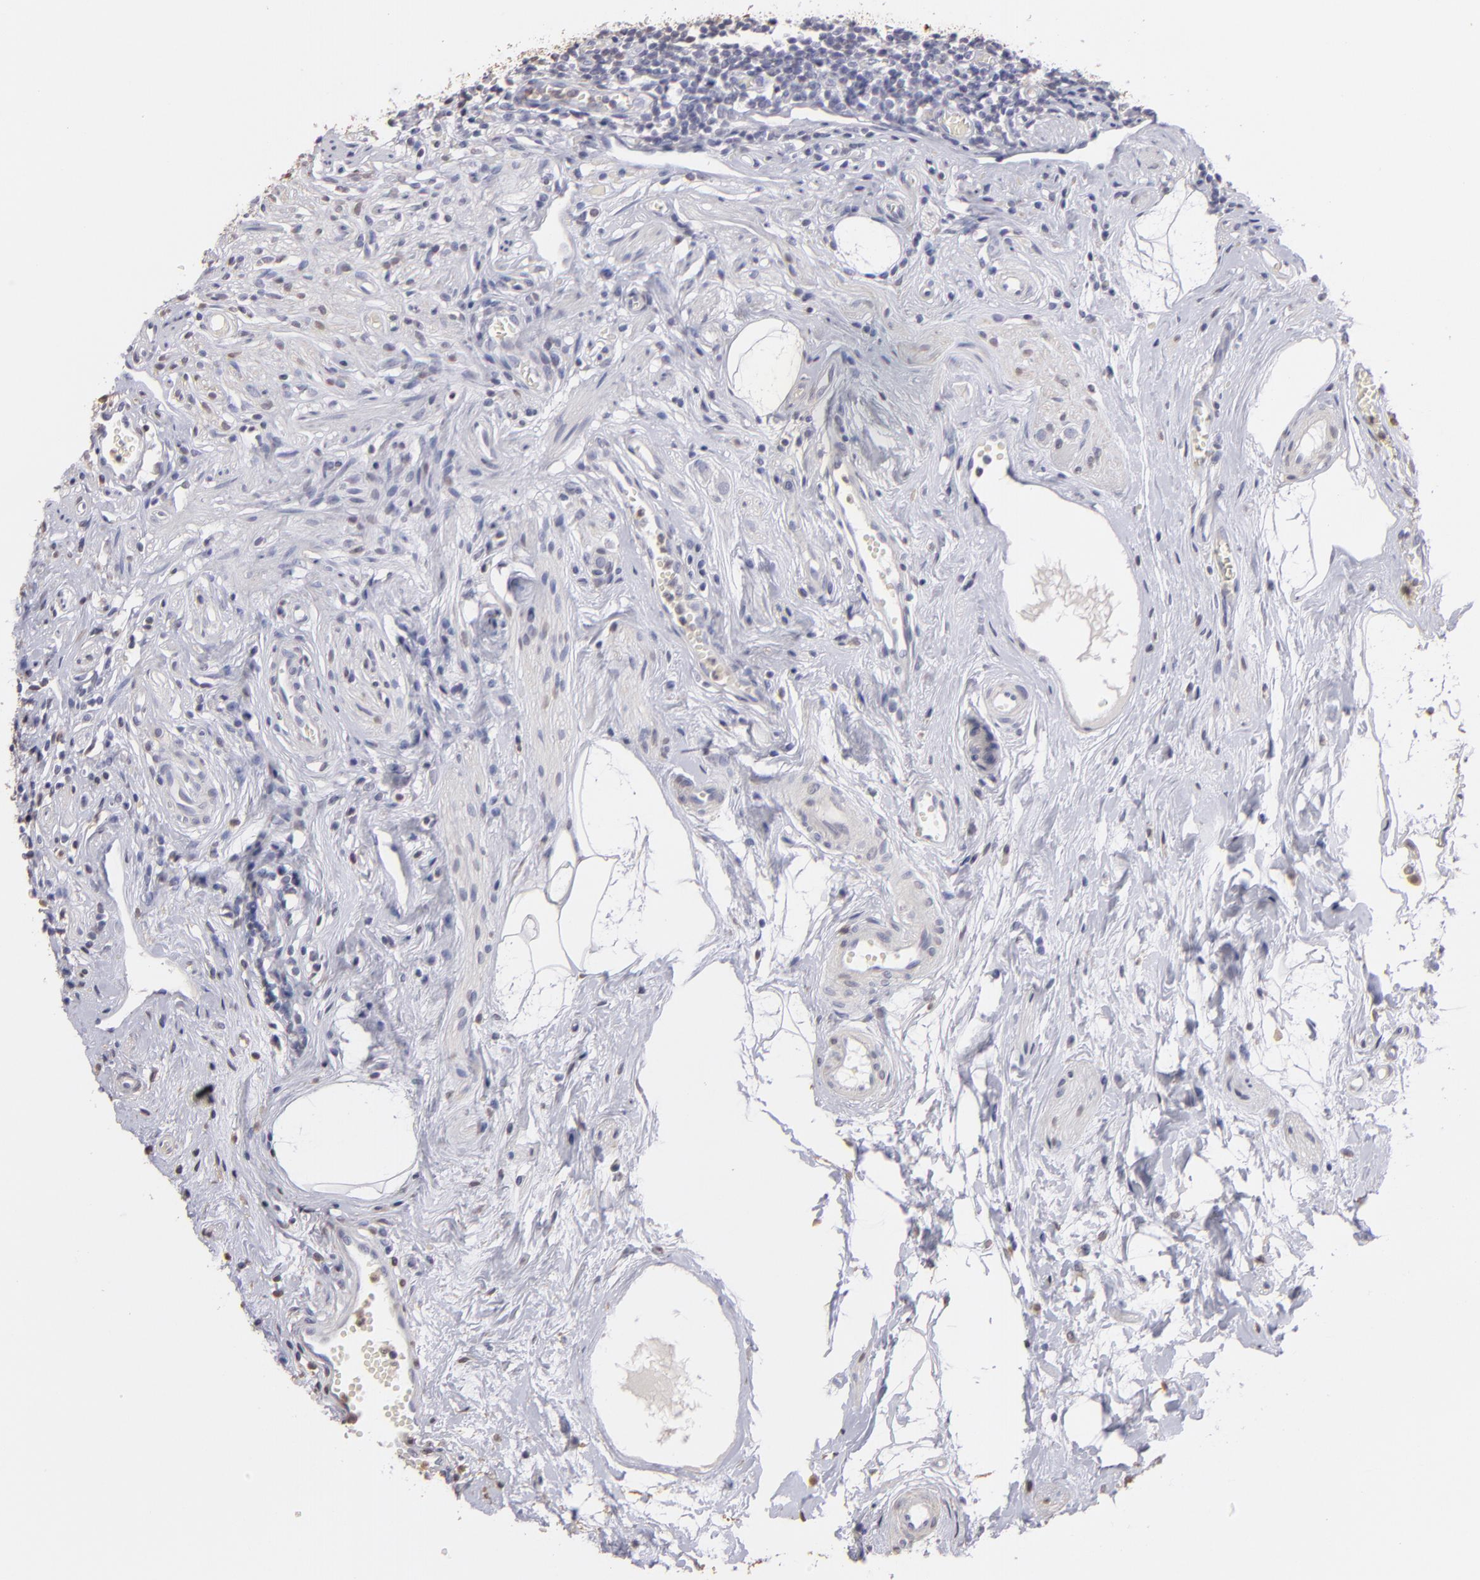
{"staining": {"intensity": "negative", "quantity": "none", "location": "none"}, "tissue": "appendix", "cell_type": "Glandular cells", "image_type": "normal", "snomed": [{"axis": "morphology", "description": "Normal tissue, NOS"}, {"axis": "topography", "description": "Appendix"}], "caption": "High power microscopy photomicrograph of an IHC histopathology image of unremarkable appendix, revealing no significant positivity in glandular cells. (DAB (3,3'-diaminobenzidine) IHC with hematoxylin counter stain).", "gene": "S100A2", "patient": {"sex": "male", "age": 38}}